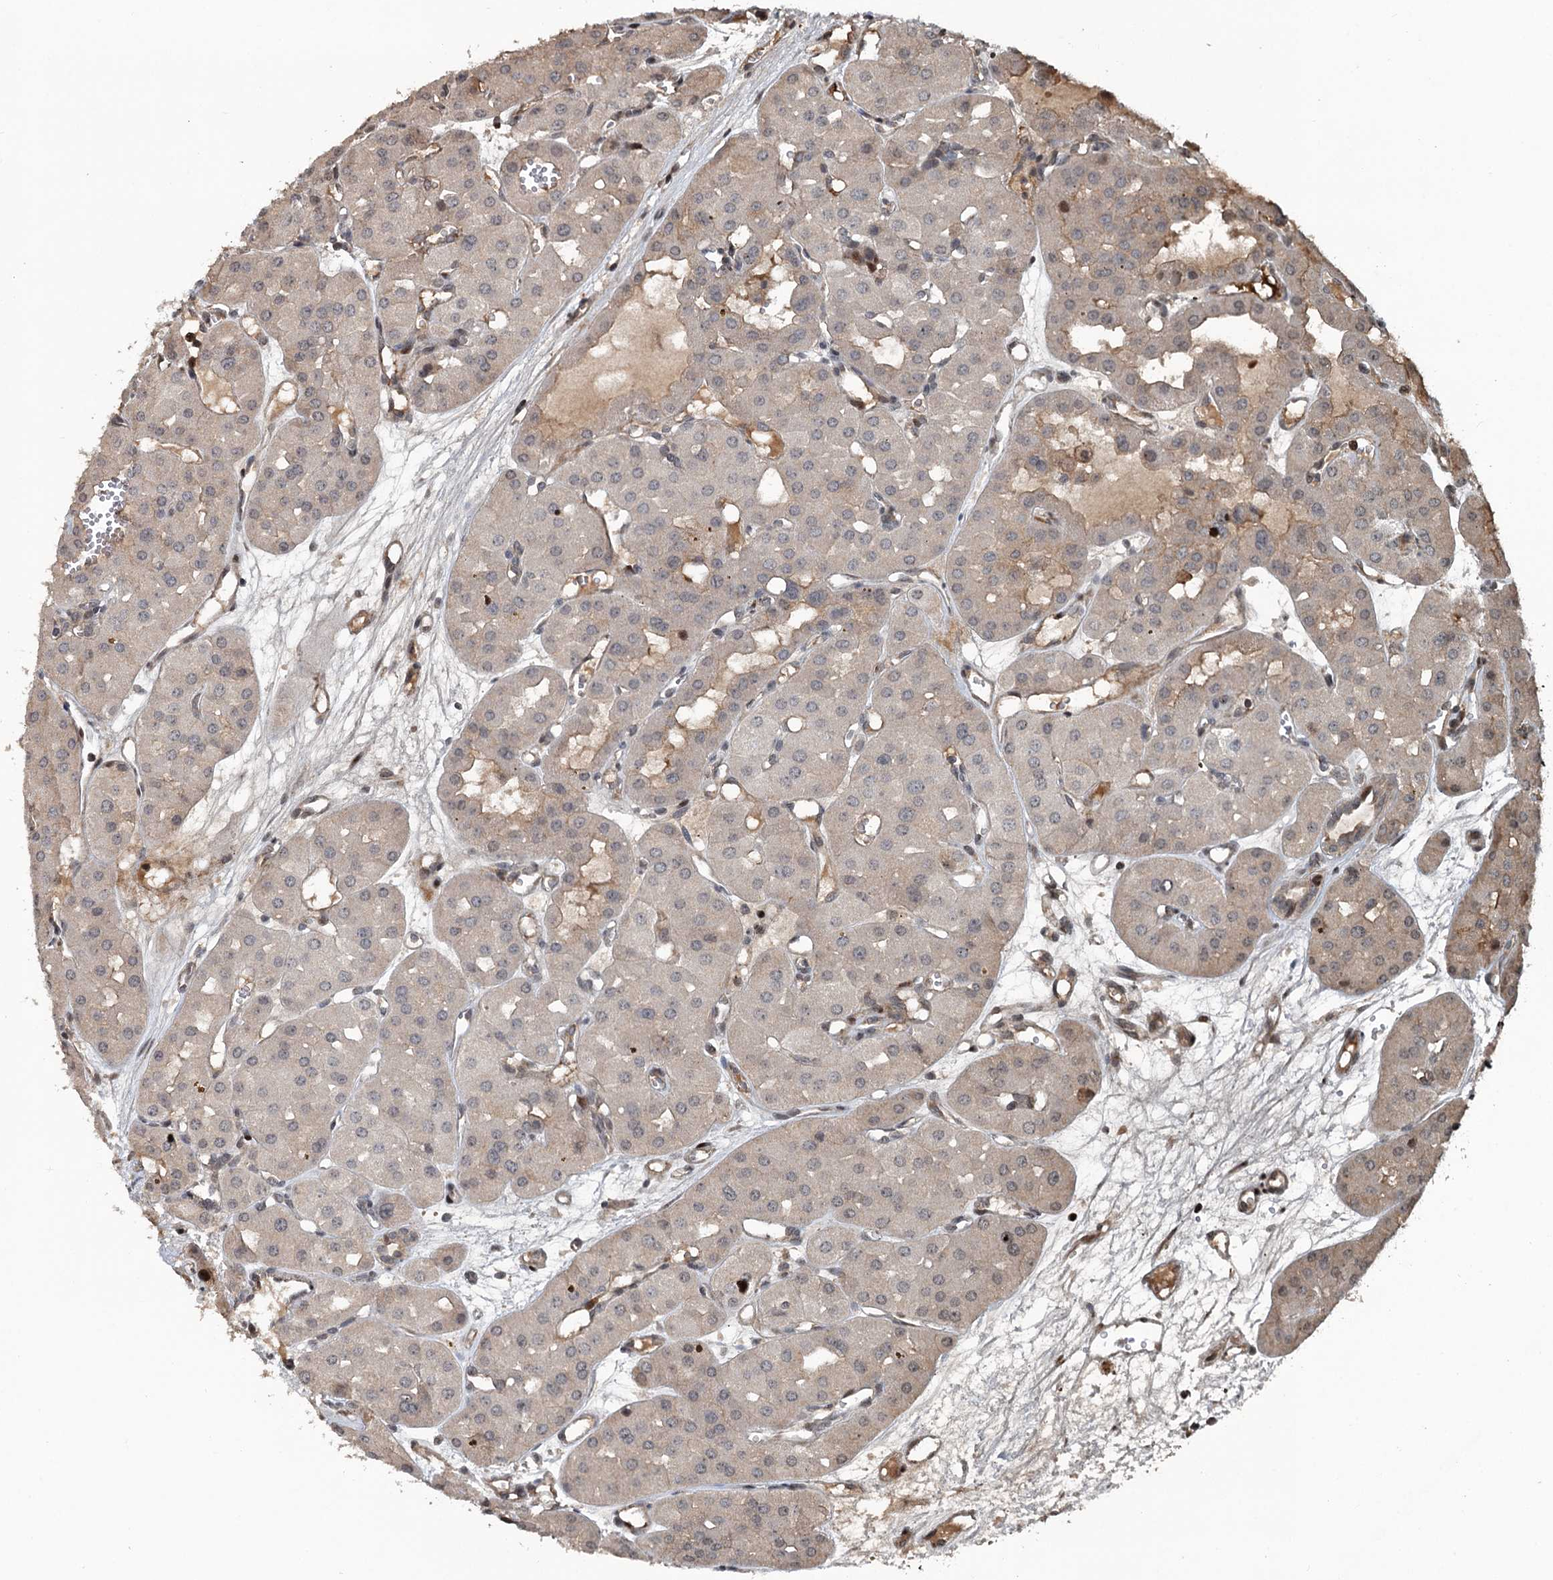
{"staining": {"intensity": "weak", "quantity": "25%-75%", "location": "cytoplasmic/membranous"}, "tissue": "renal cancer", "cell_type": "Tumor cells", "image_type": "cancer", "snomed": [{"axis": "morphology", "description": "Carcinoma, NOS"}, {"axis": "topography", "description": "Kidney"}], "caption": "High-power microscopy captured an IHC photomicrograph of renal carcinoma, revealing weak cytoplasmic/membranous staining in approximately 25%-75% of tumor cells.", "gene": "TEDC1", "patient": {"sex": "female", "age": 75}}